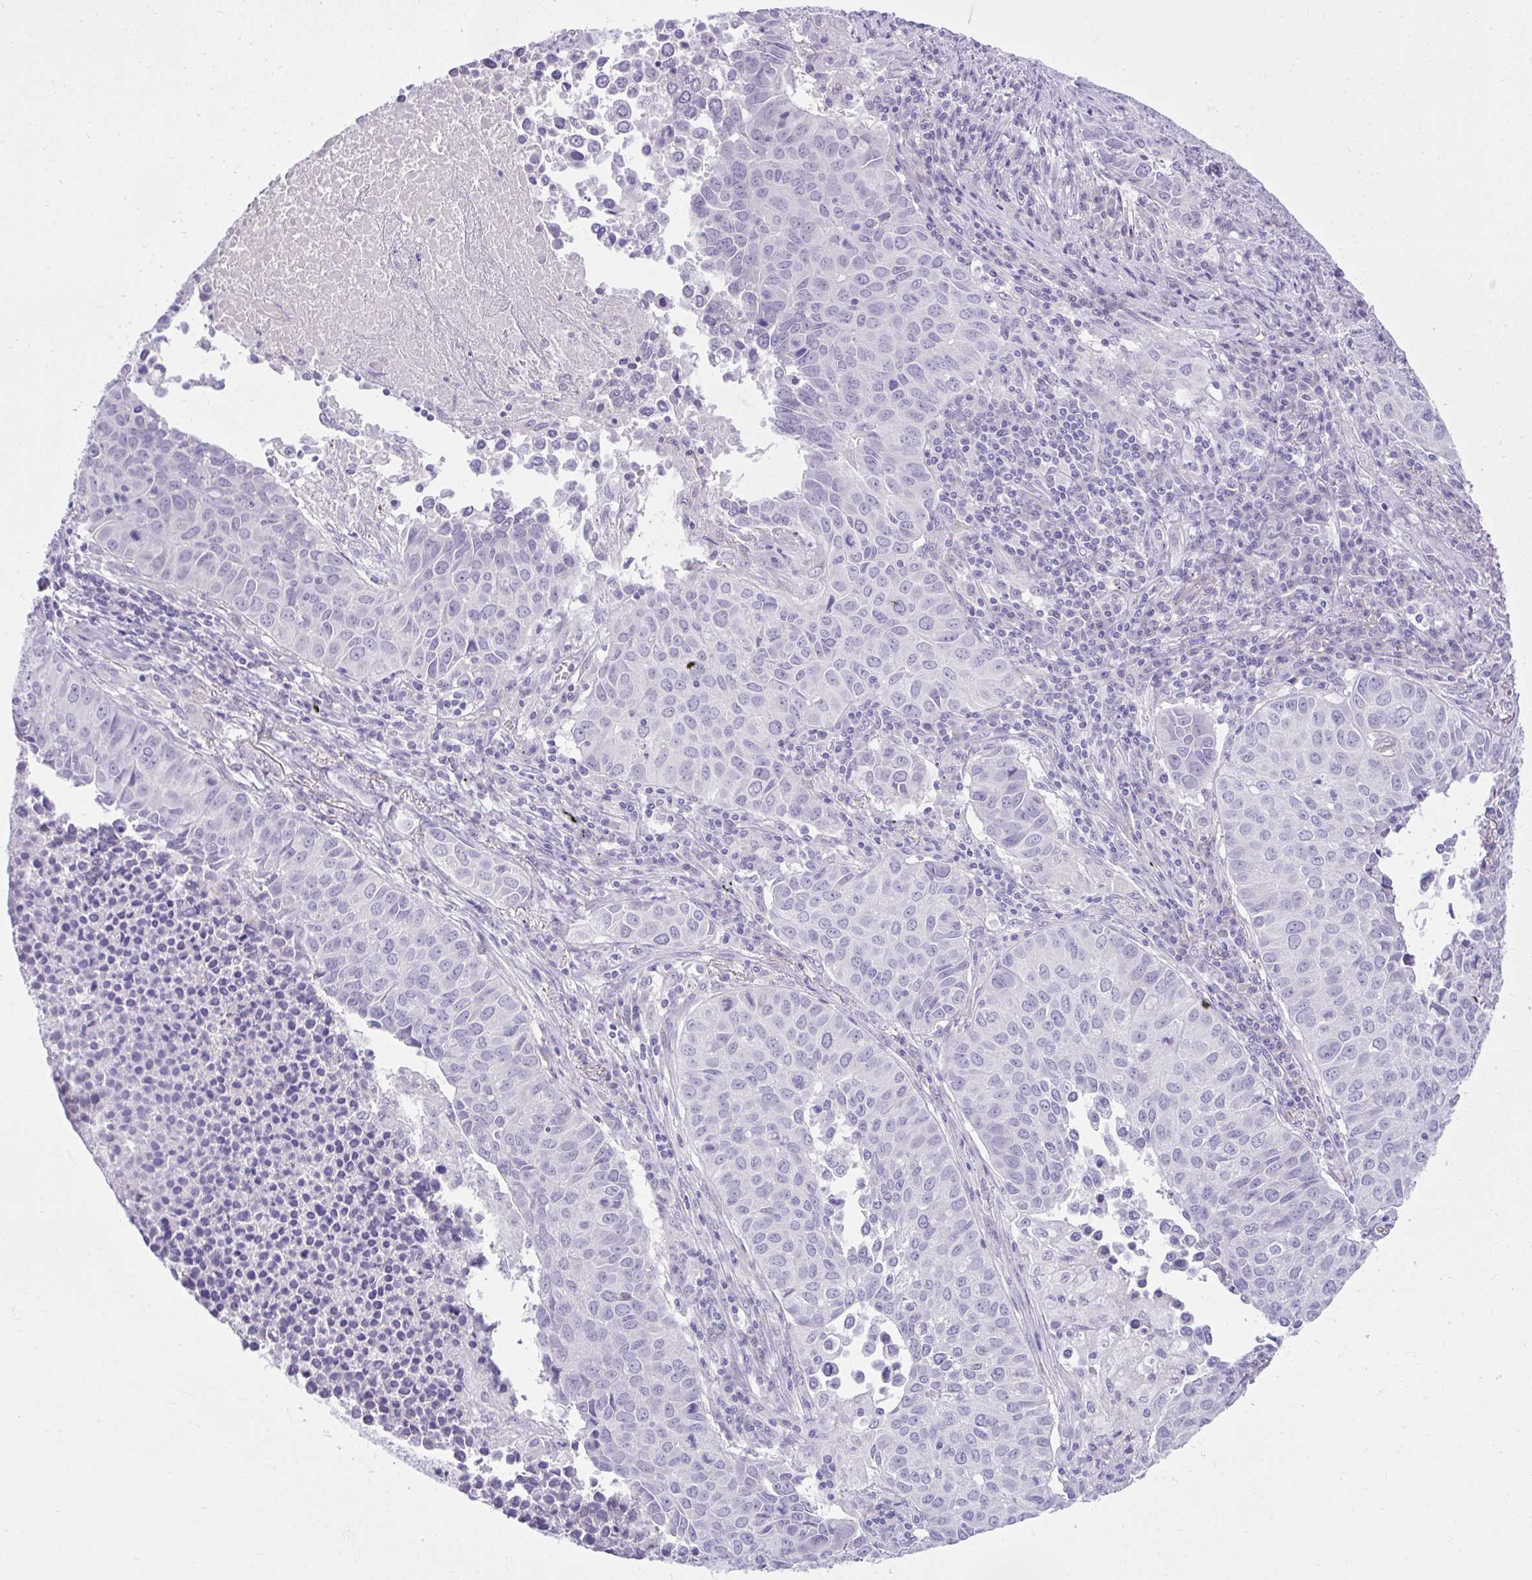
{"staining": {"intensity": "negative", "quantity": "none", "location": "none"}, "tissue": "lung cancer", "cell_type": "Tumor cells", "image_type": "cancer", "snomed": [{"axis": "morphology", "description": "Adenocarcinoma, NOS"}, {"axis": "topography", "description": "Lung"}], "caption": "Protein analysis of lung adenocarcinoma reveals no significant positivity in tumor cells. (Brightfield microscopy of DAB IHC at high magnification).", "gene": "PRAP1", "patient": {"sex": "female", "age": 50}}